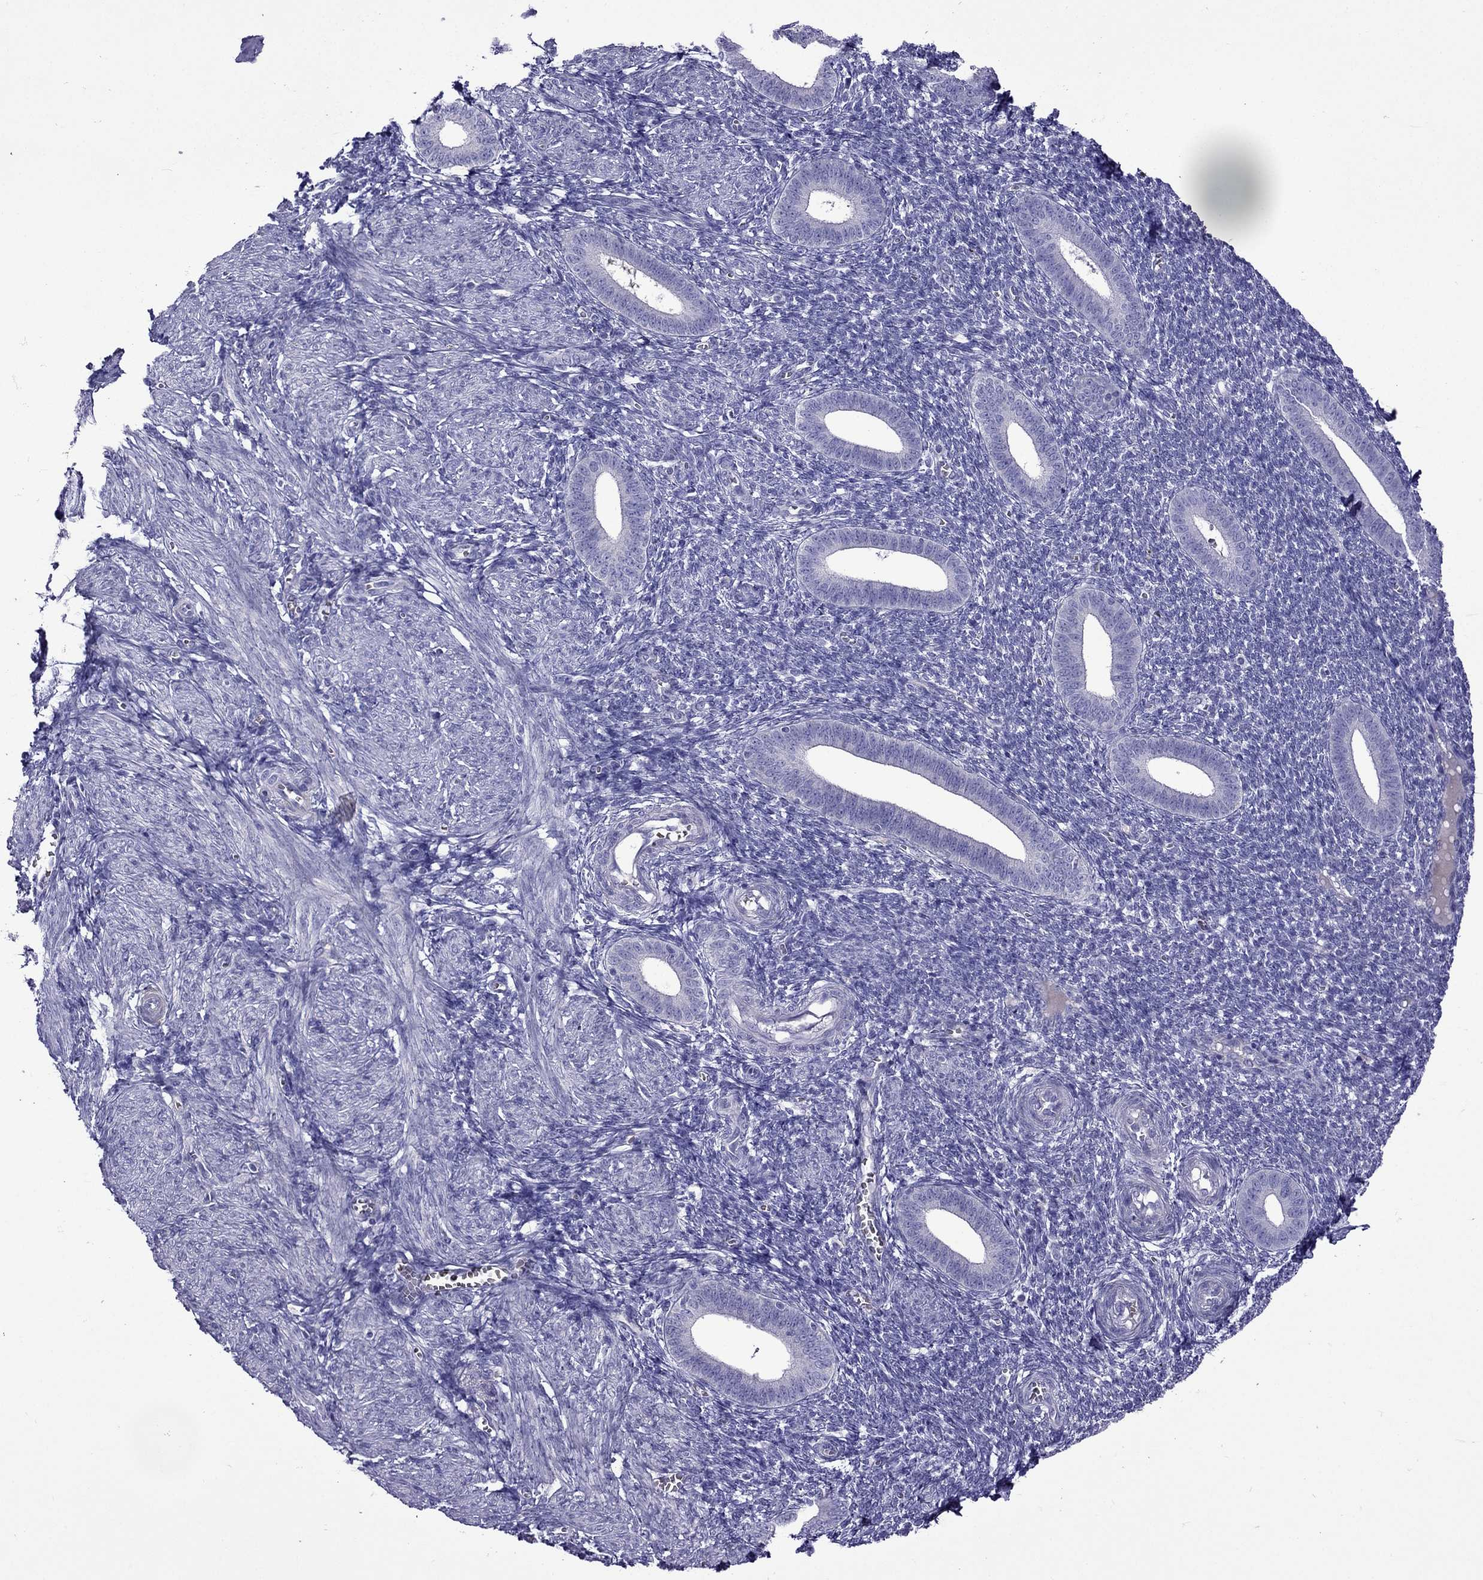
{"staining": {"intensity": "negative", "quantity": "none", "location": "none"}, "tissue": "endometrium", "cell_type": "Cells in endometrial stroma", "image_type": "normal", "snomed": [{"axis": "morphology", "description": "Normal tissue, NOS"}, {"axis": "topography", "description": "Endometrium"}], "caption": "High magnification brightfield microscopy of unremarkable endometrium stained with DAB (brown) and counterstained with hematoxylin (blue): cells in endometrial stroma show no significant expression. (Brightfield microscopy of DAB (3,3'-diaminobenzidine) immunohistochemistry (IHC) at high magnification).", "gene": "TDRD1", "patient": {"sex": "female", "age": 25}}